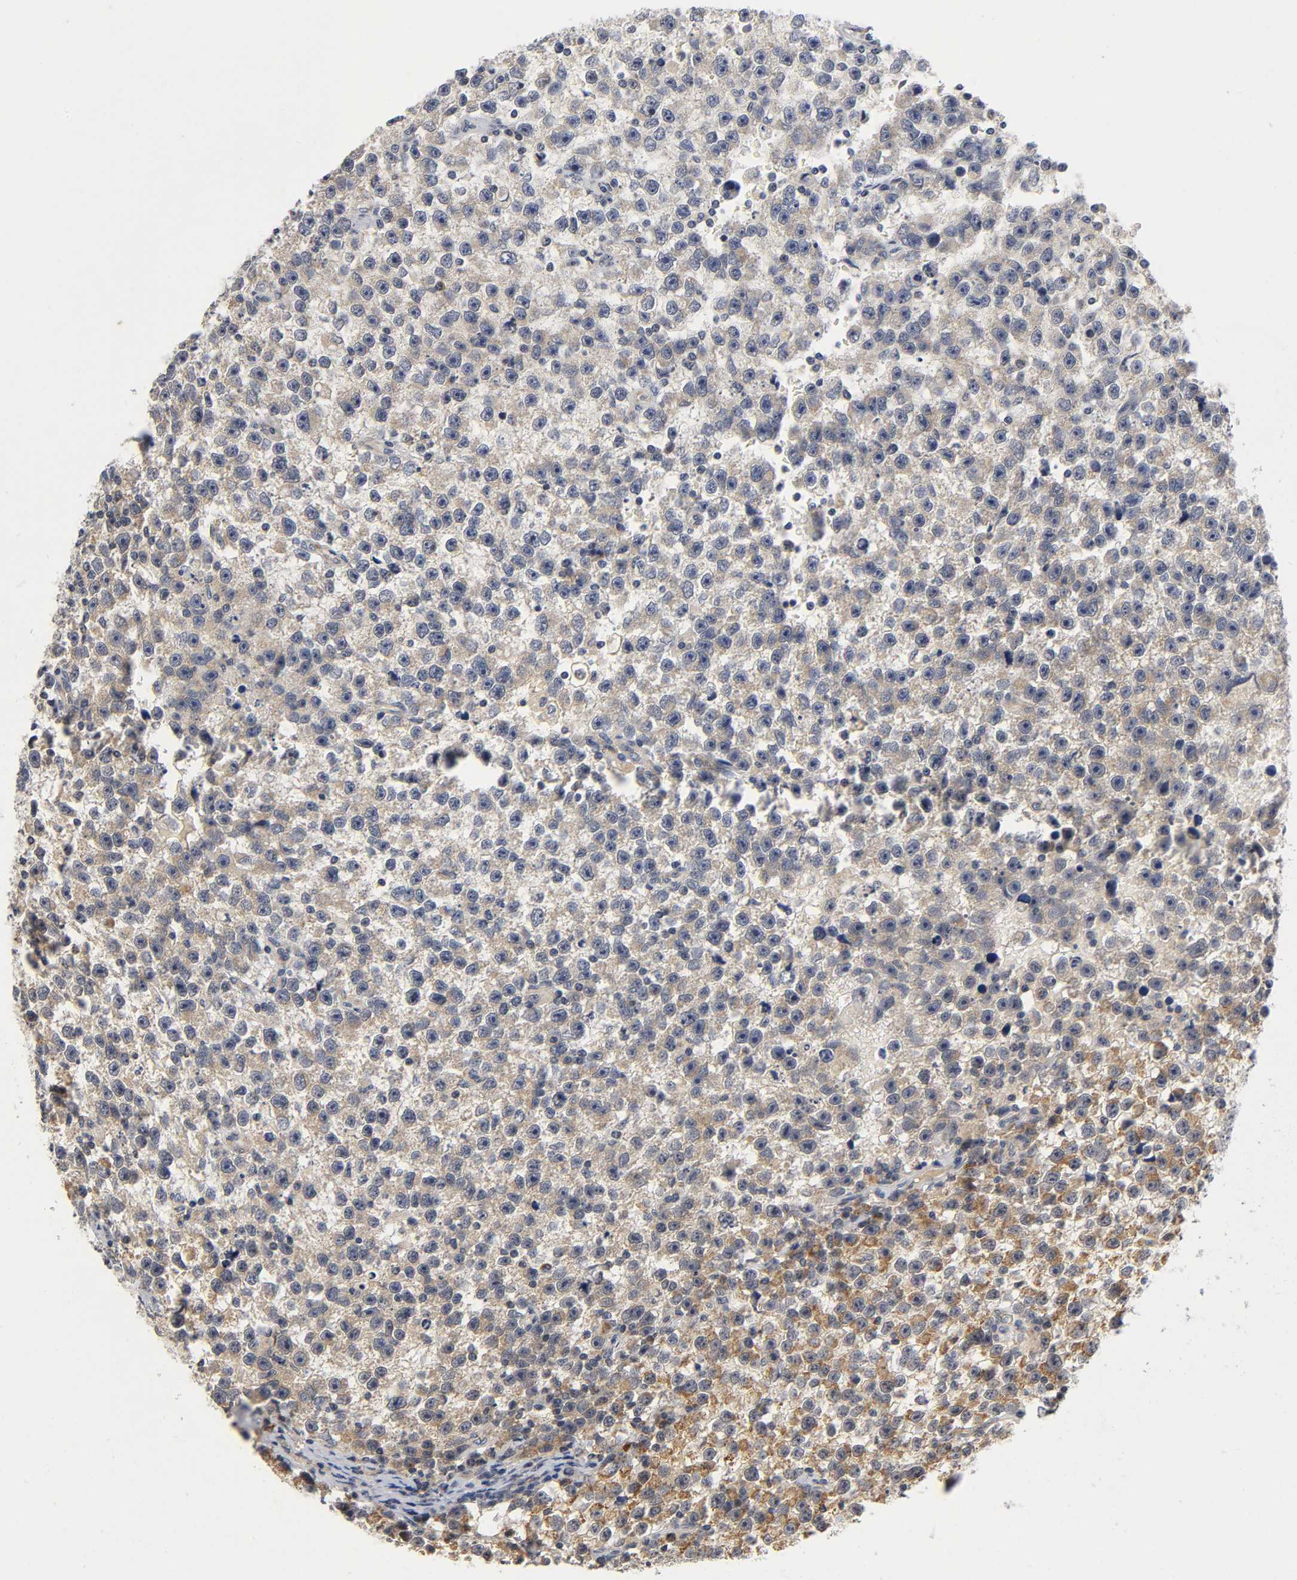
{"staining": {"intensity": "weak", "quantity": ">75%", "location": "cytoplasmic/membranous"}, "tissue": "testis cancer", "cell_type": "Tumor cells", "image_type": "cancer", "snomed": [{"axis": "morphology", "description": "Seminoma, NOS"}, {"axis": "topography", "description": "Testis"}], "caption": "DAB immunohistochemical staining of testis cancer exhibits weak cytoplasmic/membranous protein staining in about >75% of tumor cells.", "gene": "NRP1", "patient": {"sex": "male", "age": 33}}